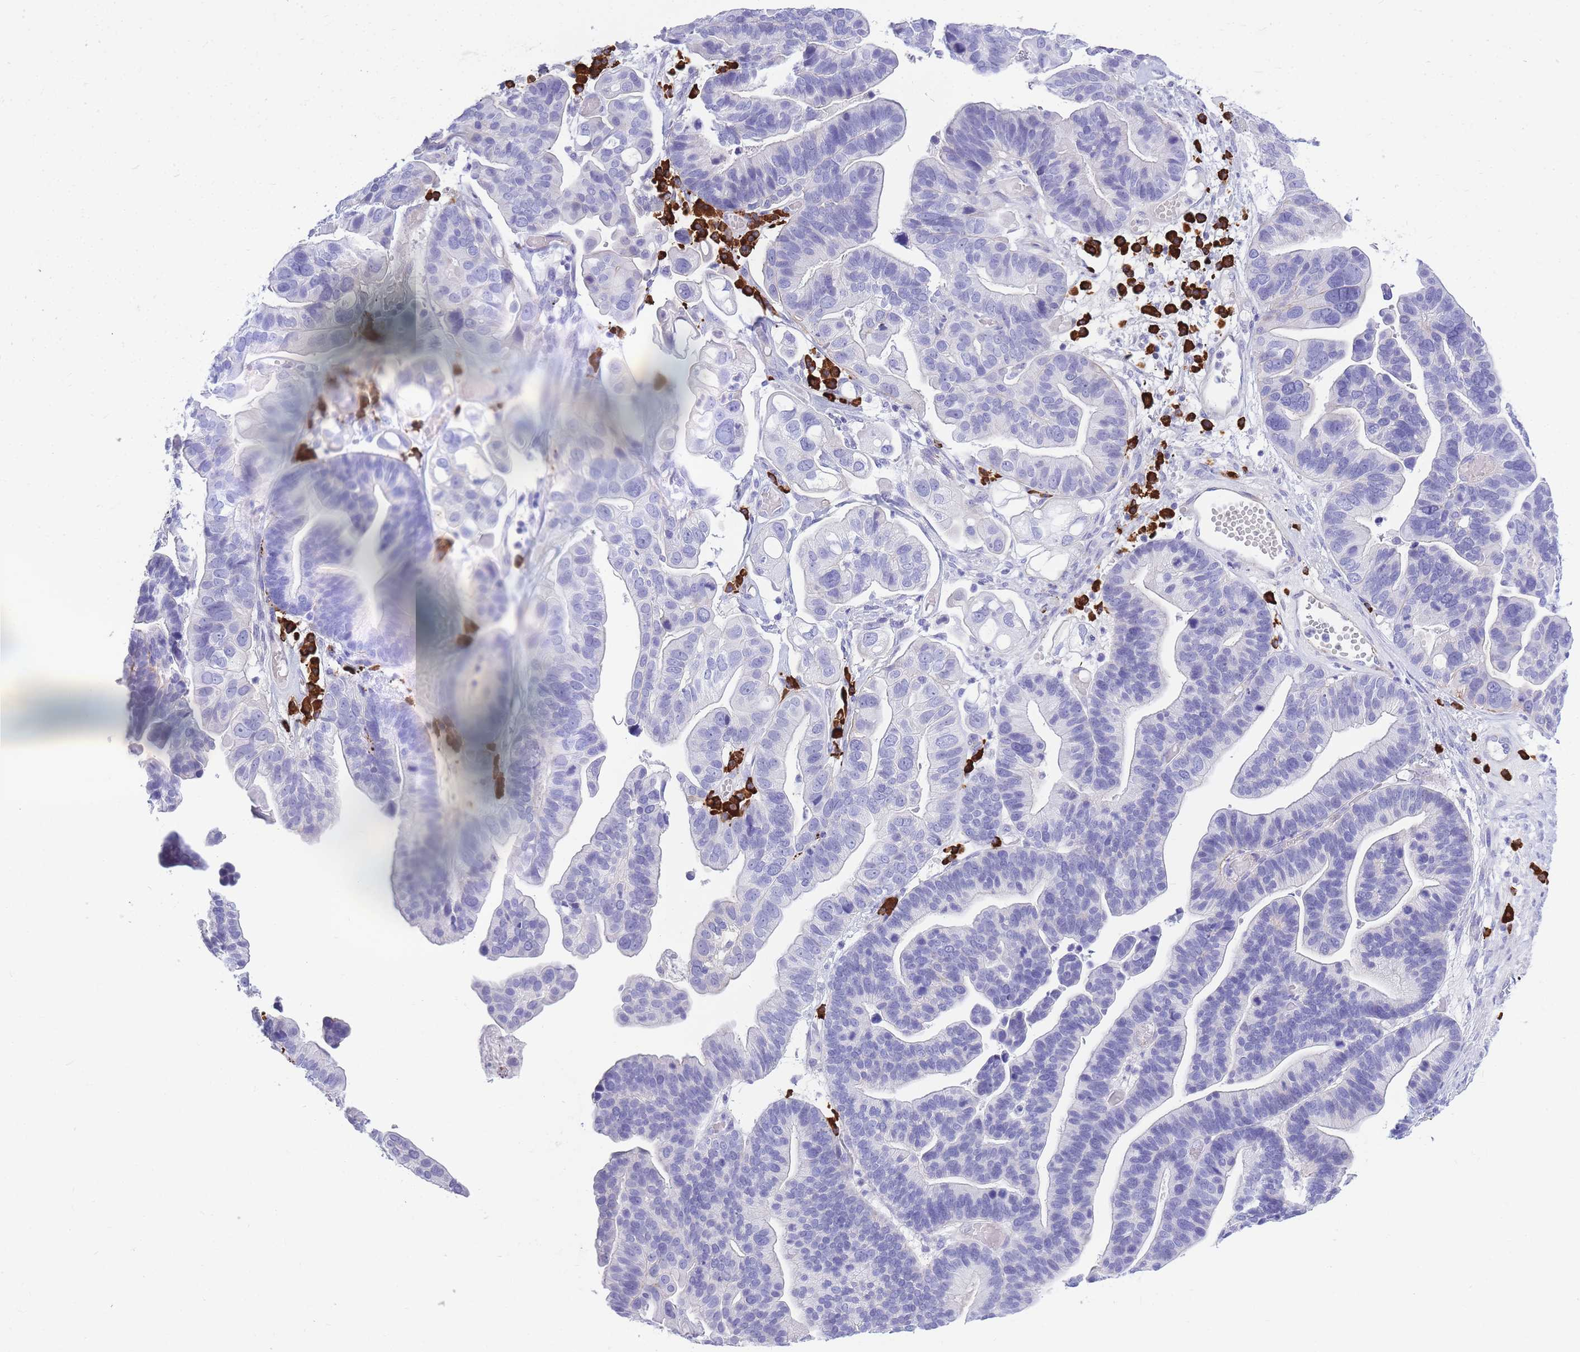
{"staining": {"intensity": "negative", "quantity": "none", "location": "none"}, "tissue": "ovarian cancer", "cell_type": "Tumor cells", "image_type": "cancer", "snomed": [{"axis": "morphology", "description": "Cystadenocarcinoma, serous, NOS"}, {"axis": "topography", "description": "Ovary"}], "caption": "An image of human serous cystadenocarcinoma (ovarian) is negative for staining in tumor cells.", "gene": "ZFP62", "patient": {"sex": "female", "age": 56}}